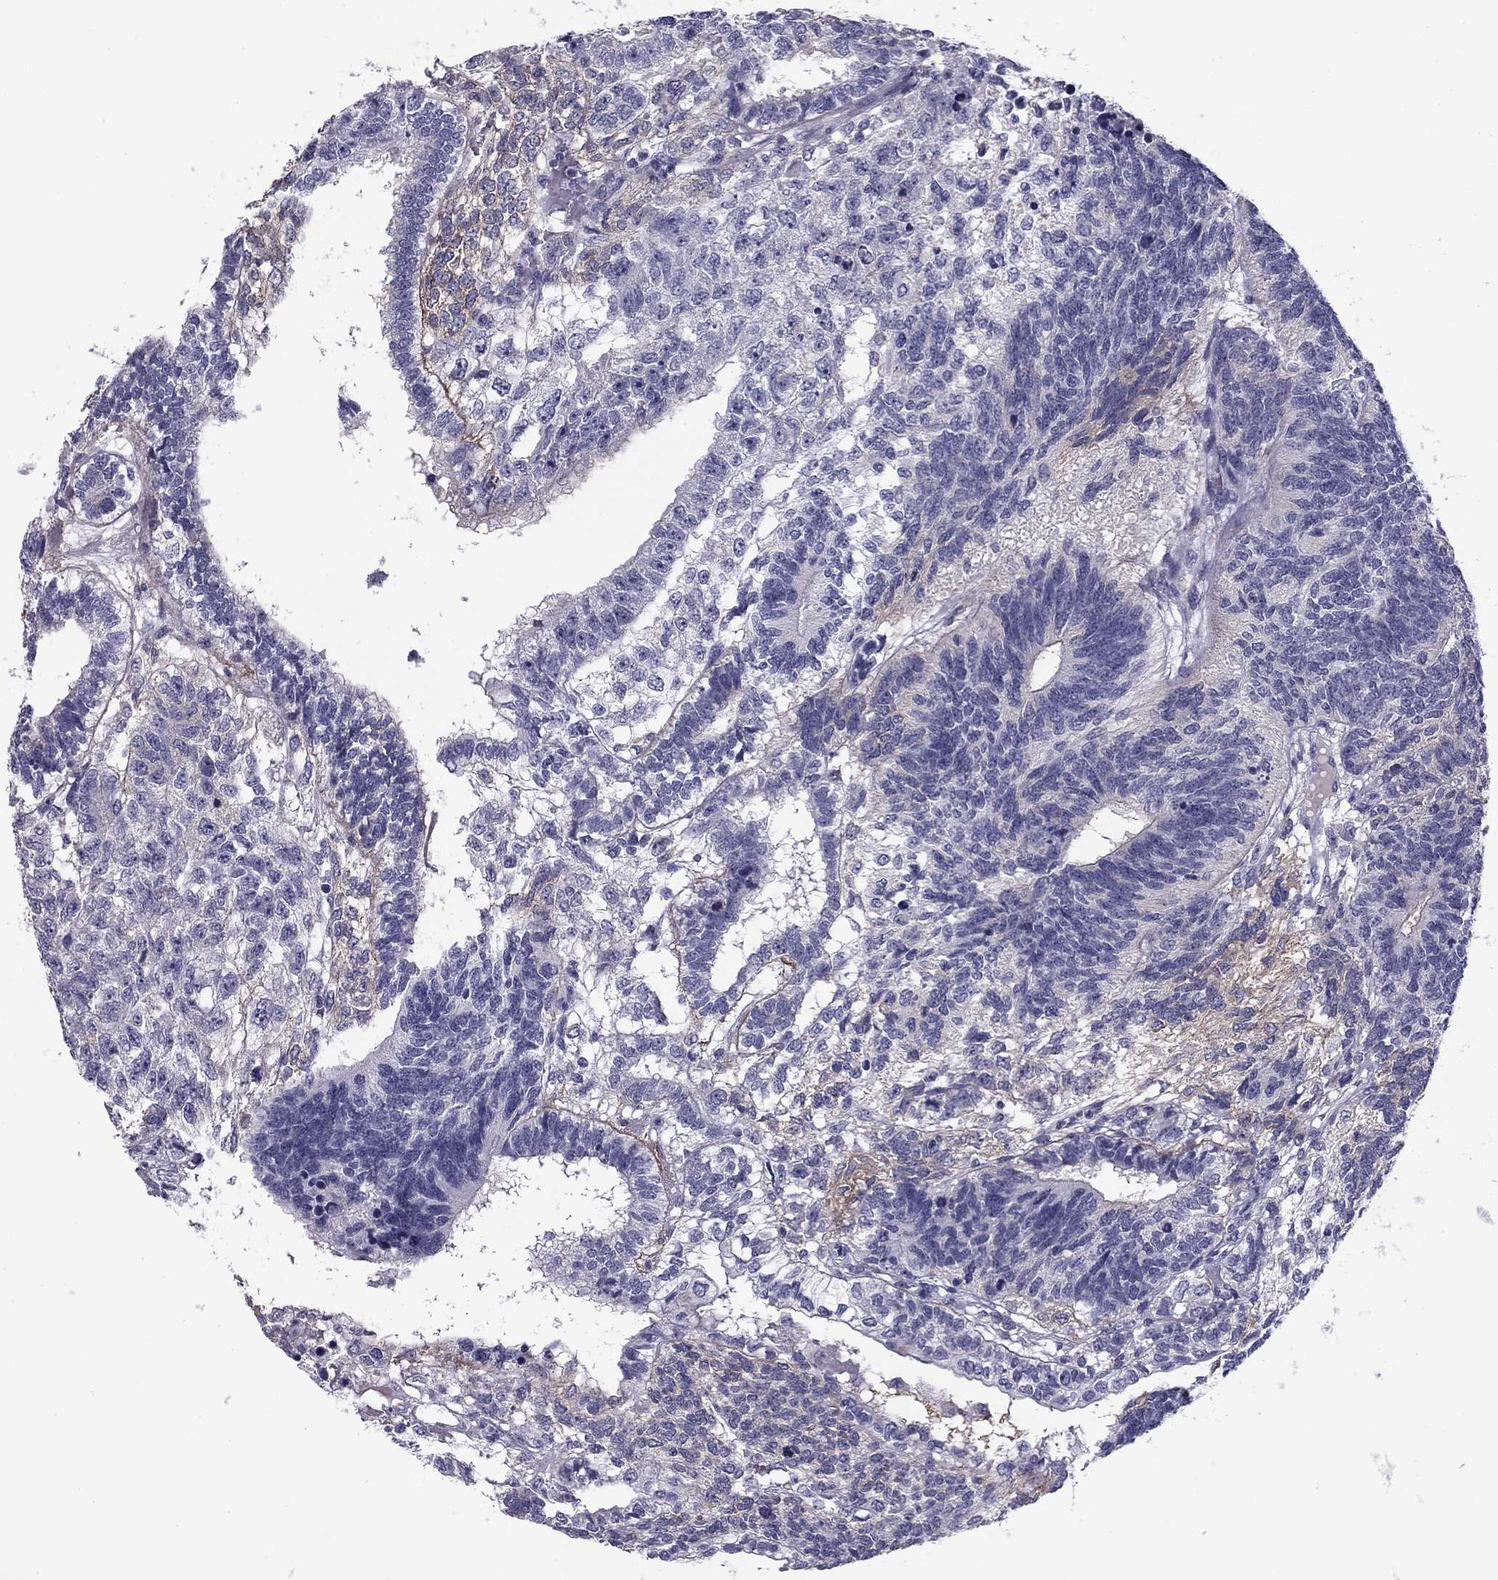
{"staining": {"intensity": "negative", "quantity": "none", "location": "none"}, "tissue": "testis cancer", "cell_type": "Tumor cells", "image_type": "cancer", "snomed": [{"axis": "morphology", "description": "Seminoma, NOS"}, {"axis": "morphology", "description": "Carcinoma, Embryonal, NOS"}, {"axis": "topography", "description": "Testis"}], "caption": "Immunohistochemistry histopathology image of testis cancer stained for a protein (brown), which demonstrates no staining in tumor cells. (Stains: DAB immunohistochemistry (IHC) with hematoxylin counter stain, Microscopy: brightfield microscopy at high magnification).", "gene": "FLNC", "patient": {"sex": "male", "age": 41}}